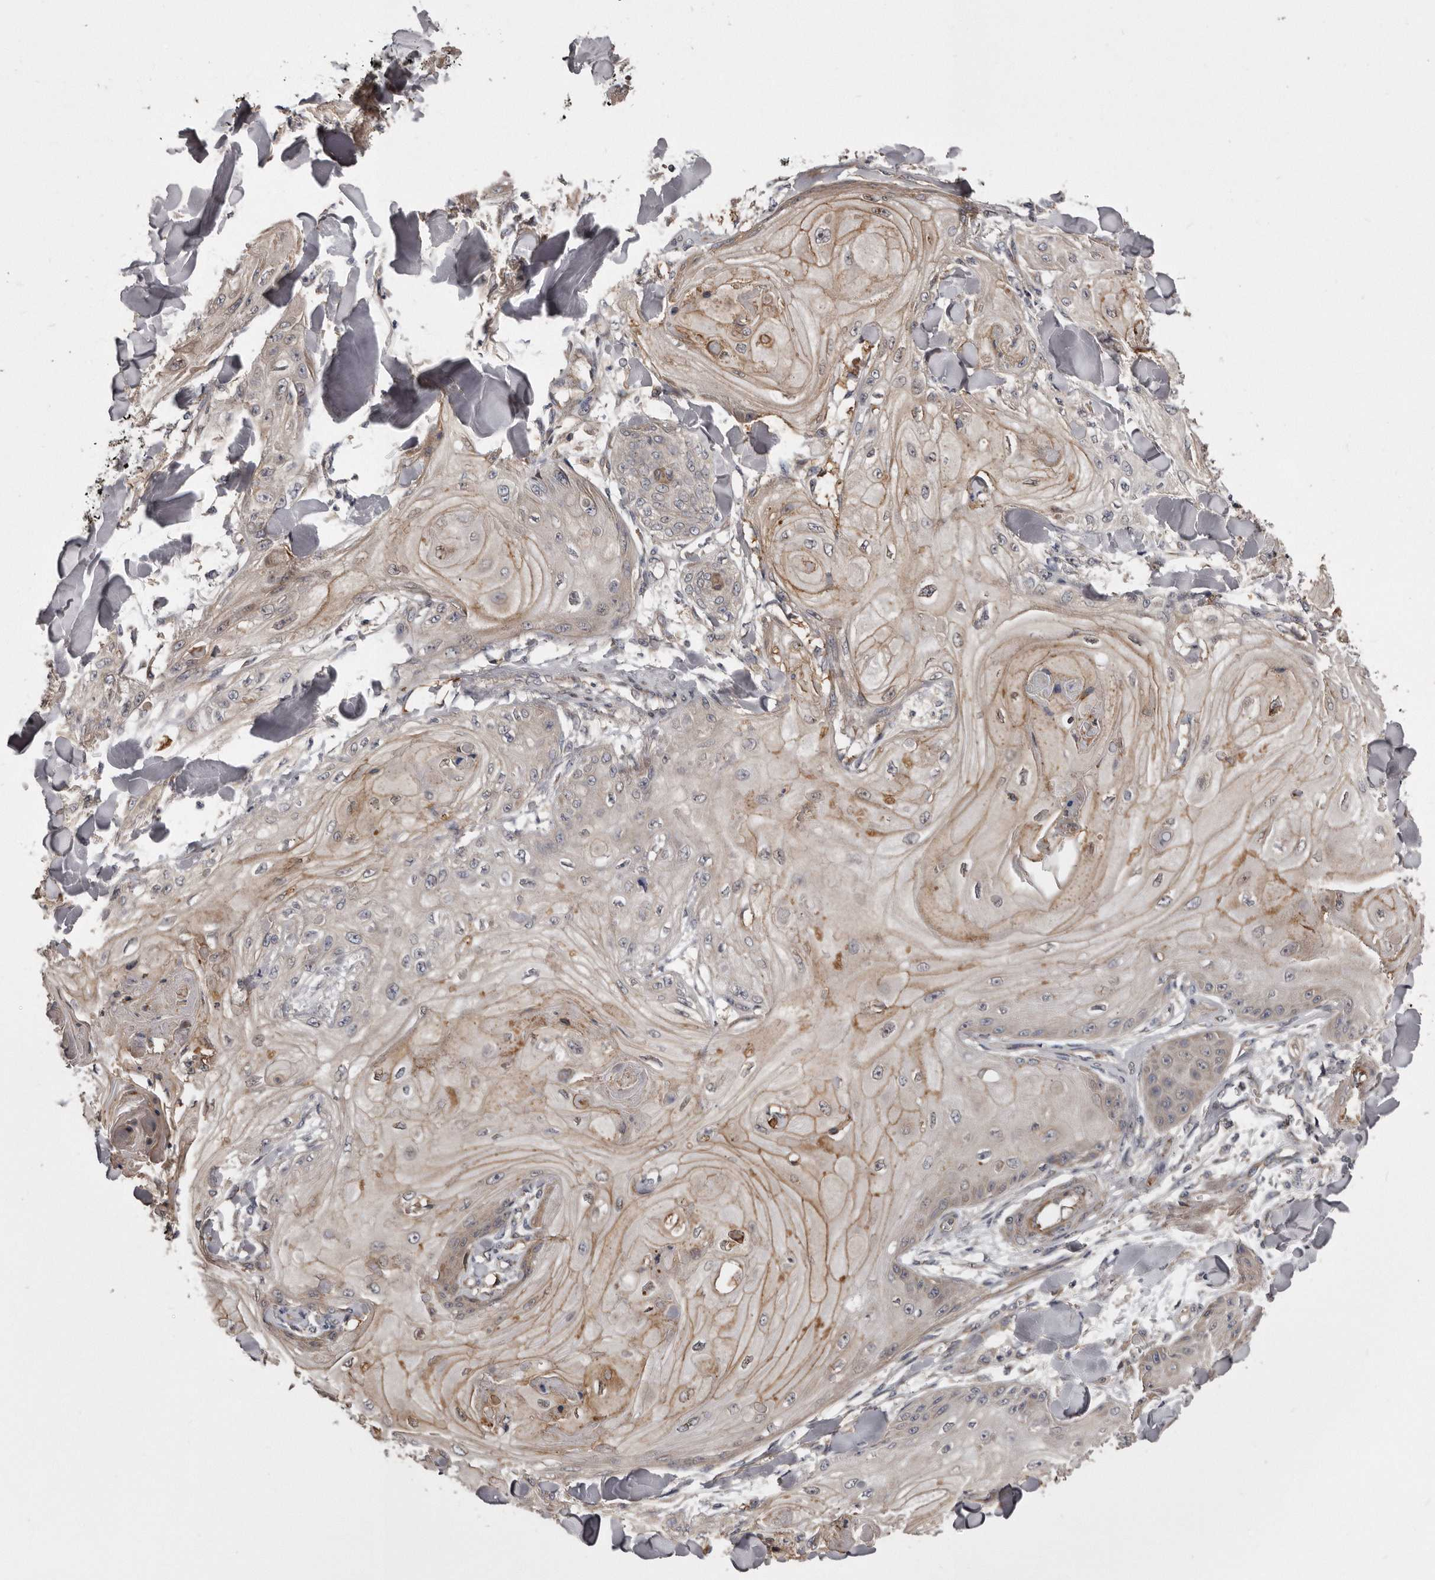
{"staining": {"intensity": "weak", "quantity": "25%-75%", "location": "cytoplasmic/membranous"}, "tissue": "skin cancer", "cell_type": "Tumor cells", "image_type": "cancer", "snomed": [{"axis": "morphology", "description": "Squamous cell carcinoma, NOS"}, {"axis": "topography", "description": "Skin"}], "caption": "Skin squamous cell carcinoma tissue demonstrates weak cytoplasmic/membranous positivity in about 25%-75% of tumor cells", "gene": "ARMCX1", "patient": {"sex": "male", "age": 74}}